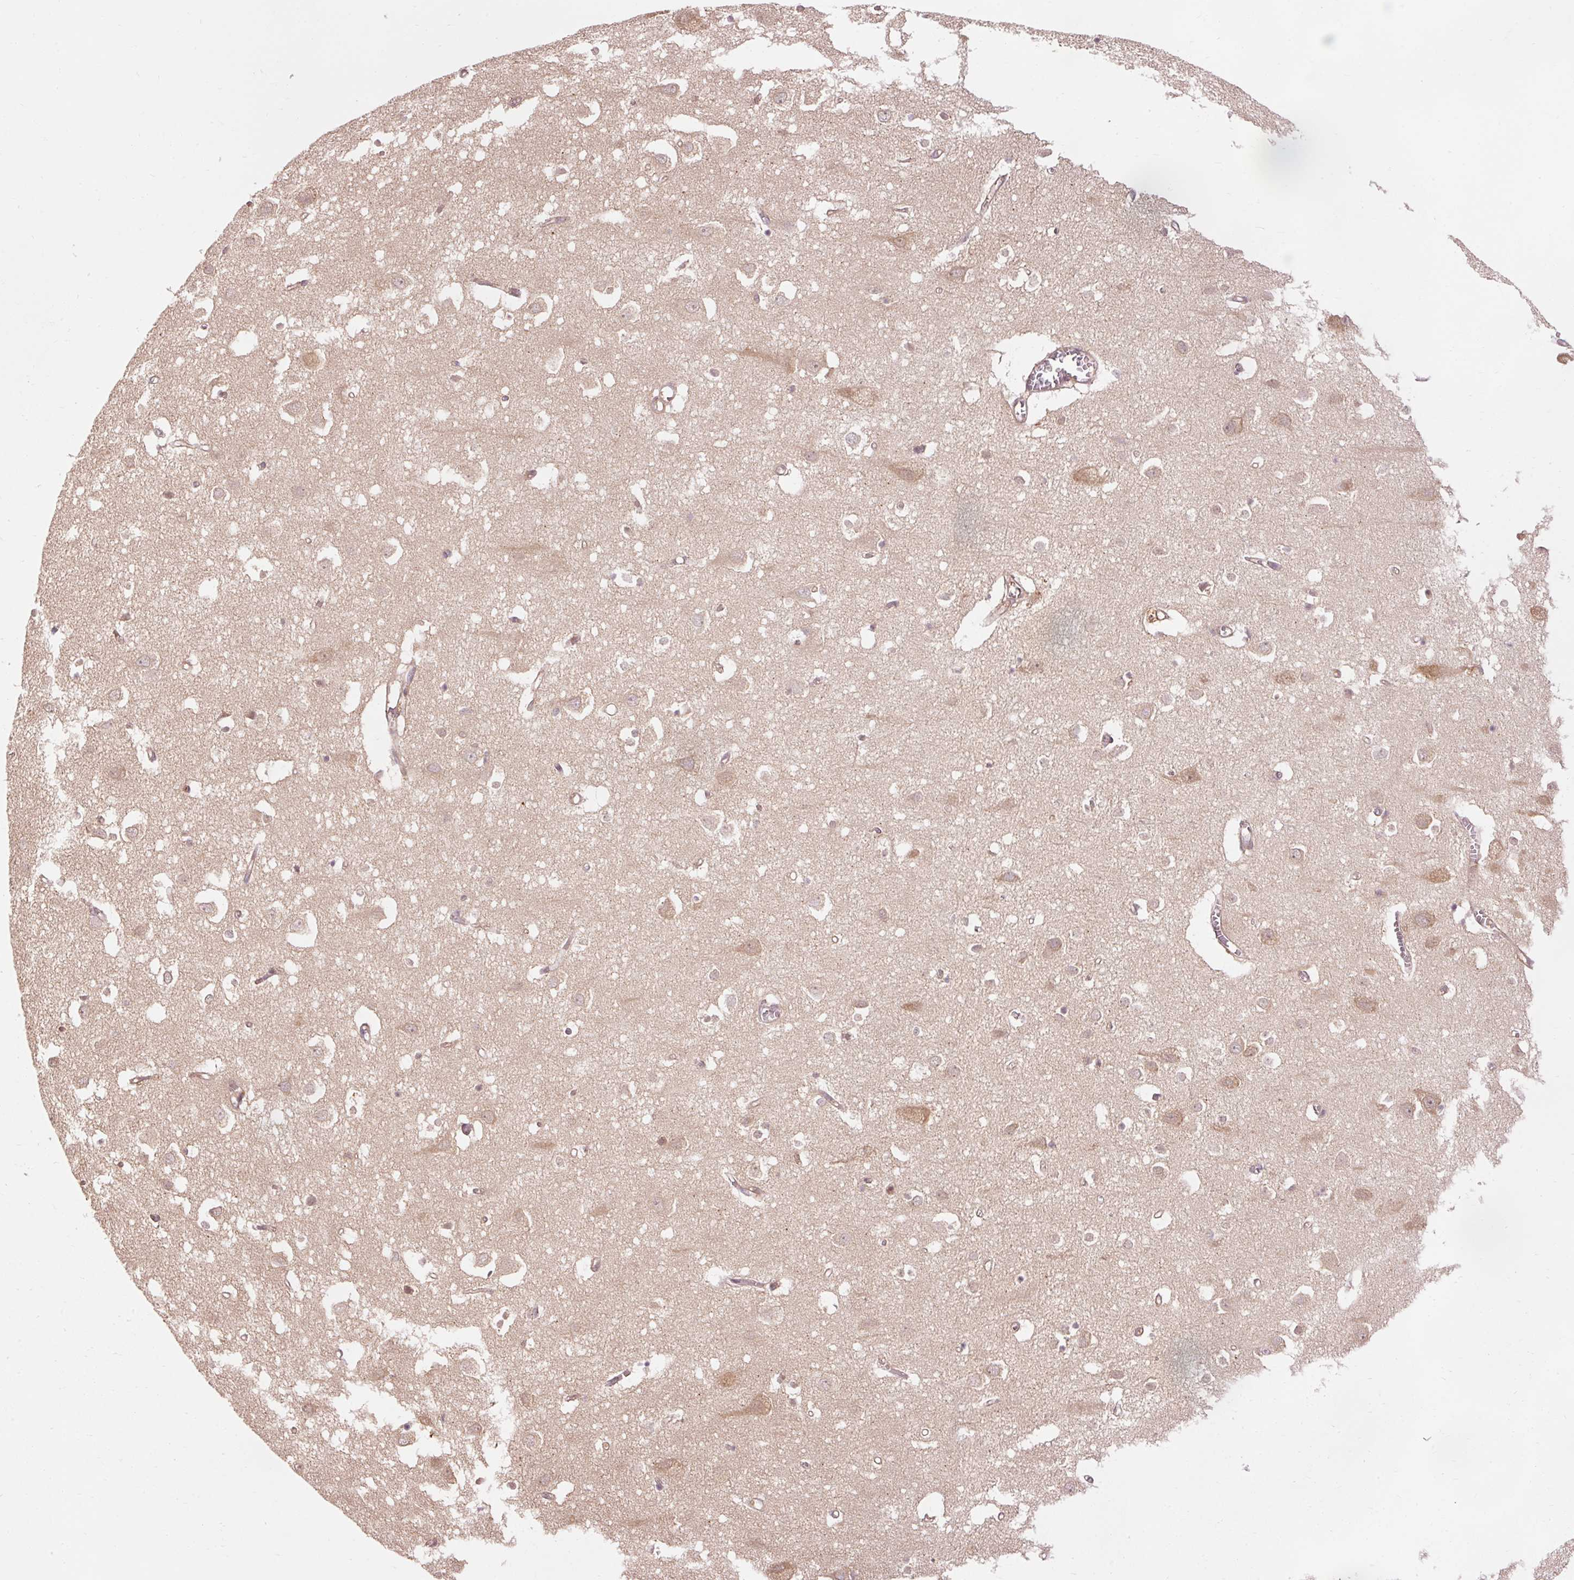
{"staining": {"intensity": "weak", "quantity": ">75%", "location": "cytoplasmic/membranous"}, "tissue": "cerebral cortex", "cell_type": "Endothelial cells", "image_type": "normal", "snomed": [{"axis": "morphology", "description": "Normal tissue, NOS"}, {"axis": "topography", "description": "Cerebral cortex"}], "caption": "Human cerebral cortex stained with a brown dye demonstrates weak cytoplasmic/membranous positive positivity in about >75% of endothelial cells.", "gene": "PDAP1", "patient": {"sex": "male", "age": 70}}